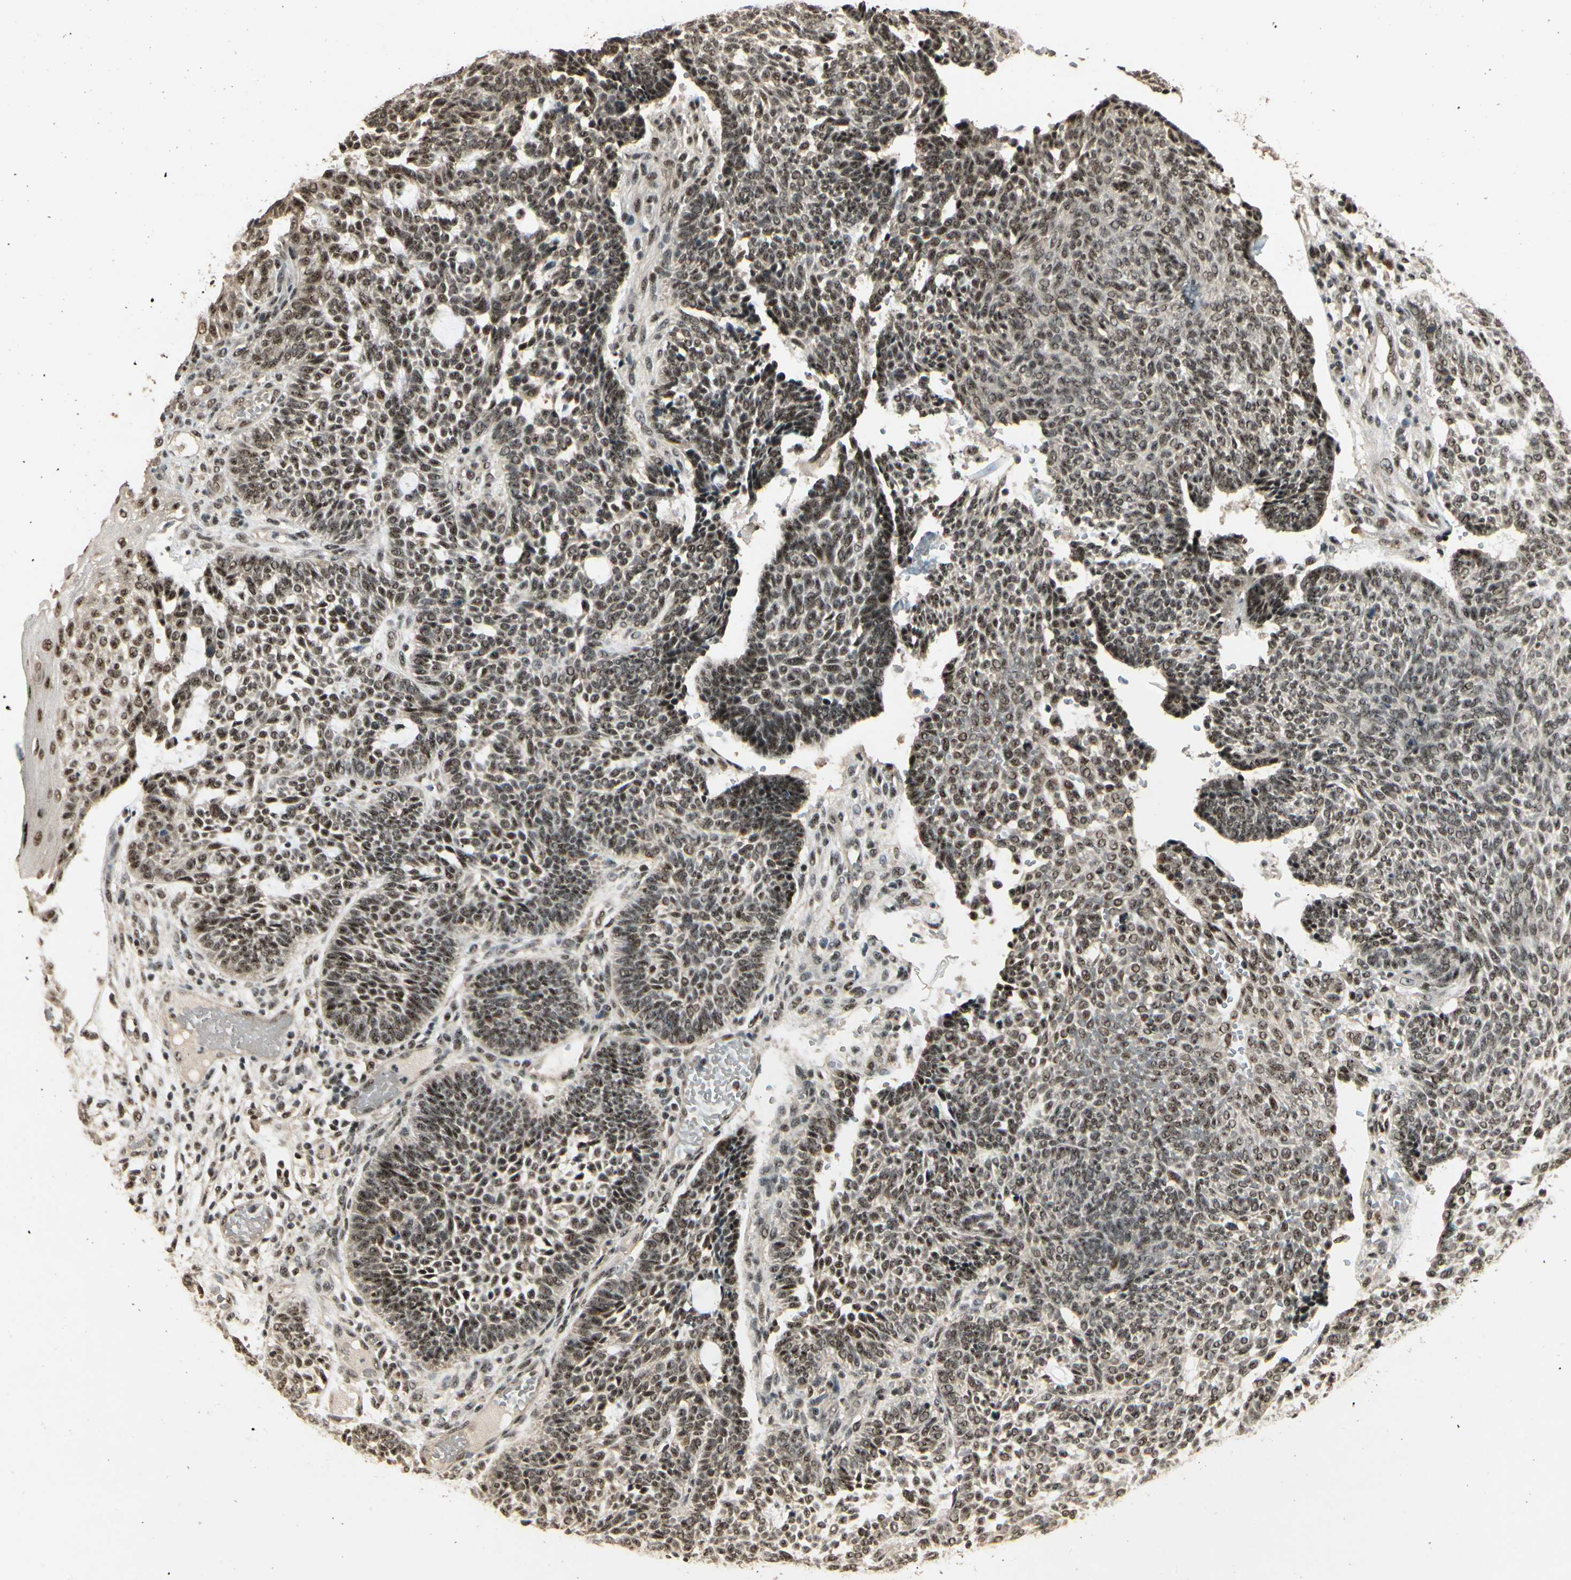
{"staining": {"intensity": "moderate", "quantity": ">75%", "location": "nuclear"}, "tissue": "skin cancer", "cell_type": "Tumor cells", "image_type": "cancer", "snomed": [{"axis": "morphology", "description": "Normal tissue, NOS"}, {"axis": "morphology", "description": "Basal cell carcinoma"}, {"axis": "topography", "description": "Skin"}], "caption": "Protein expression analysis of human skin basal cell carcinoma reveals moderate nuclear staining in approximately >75% of tumor cells.", "gene": "RBM25", "patient": {"sex": "male", "age": 87}}